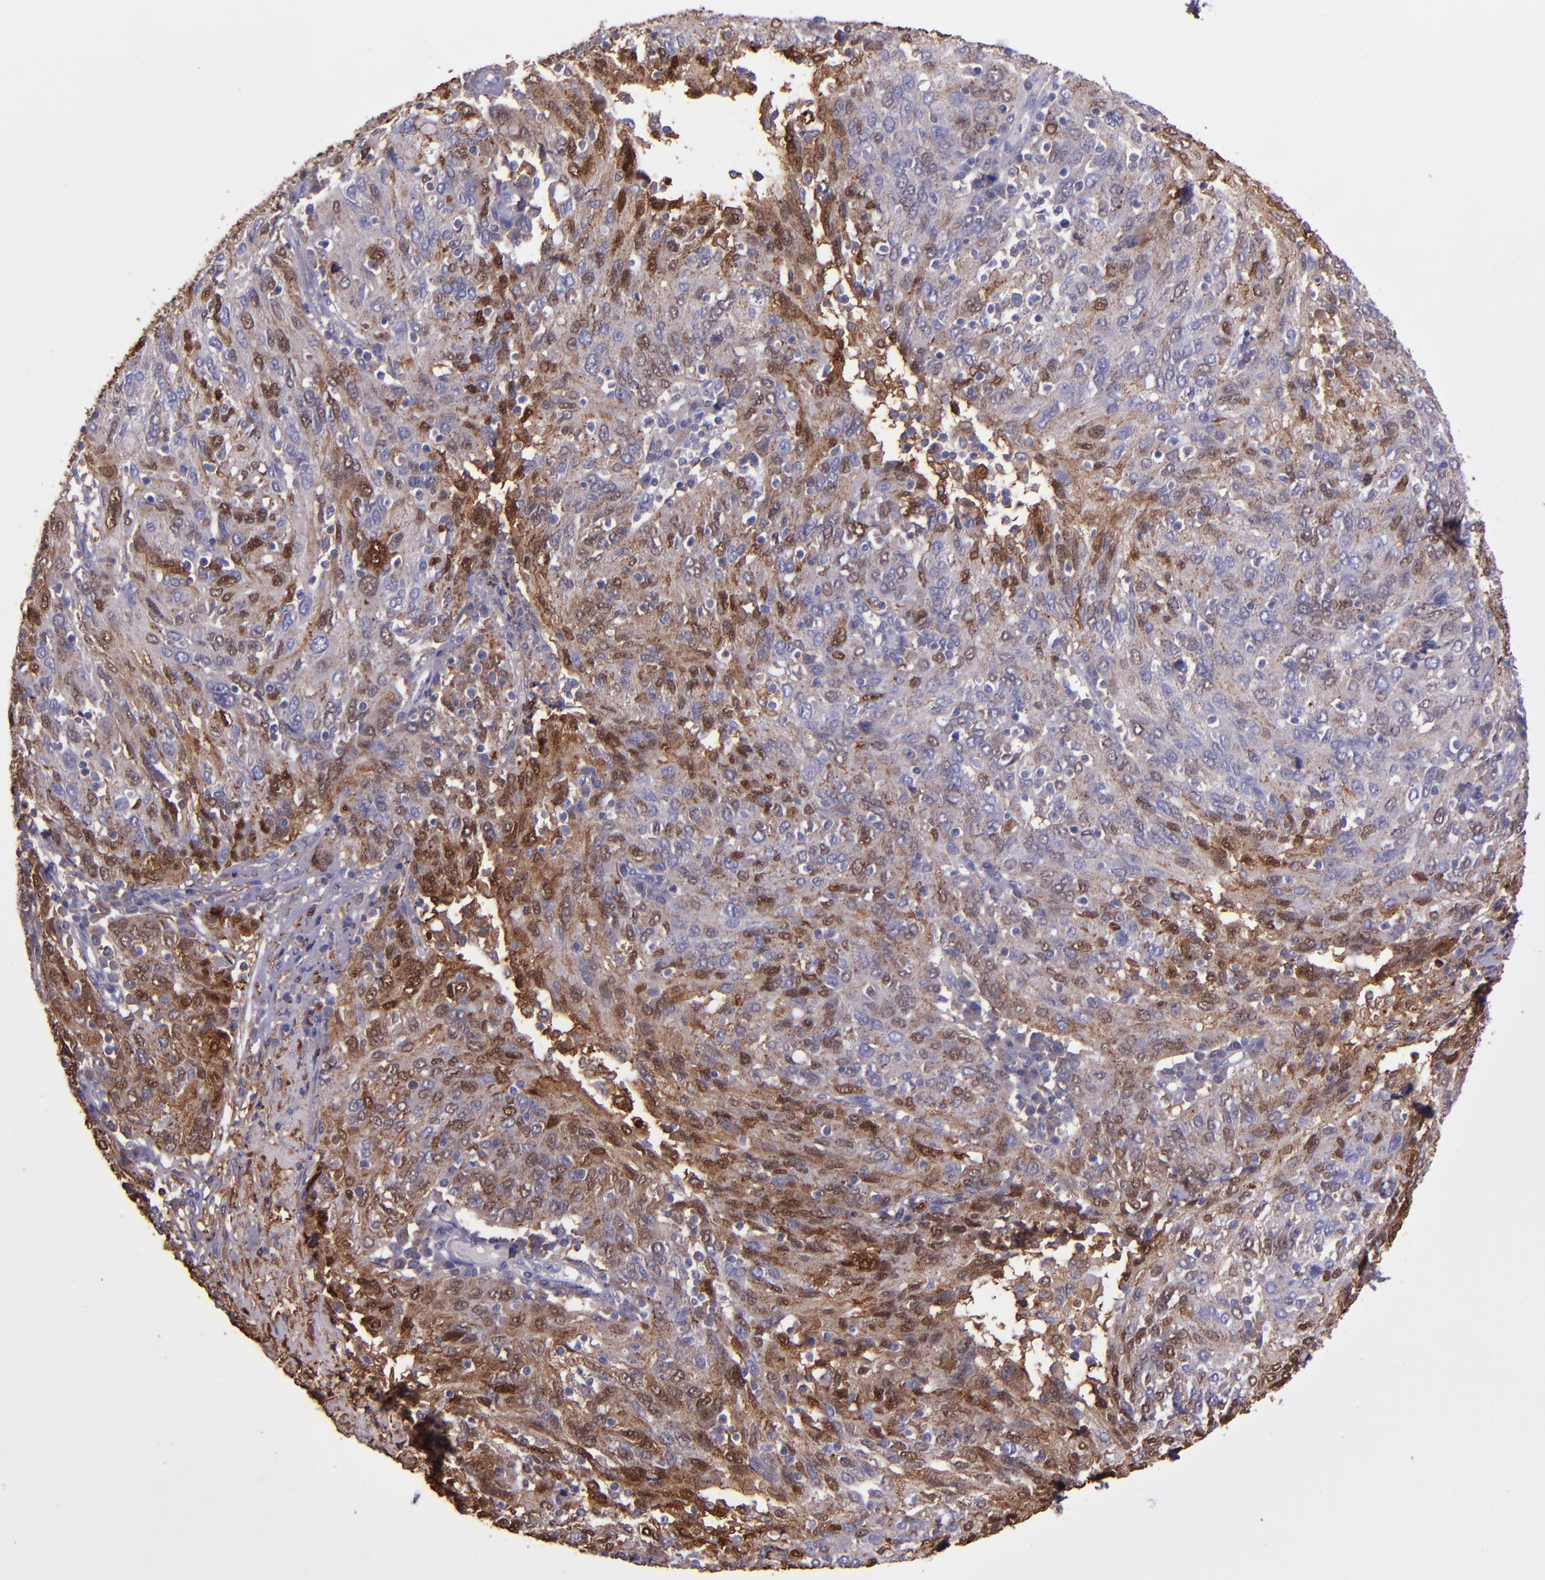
{"staining": {"intensity": "moderate", "quantity": ">75%", "location": "cytoplasmic/membranous,nuclear"}, "tissue": "ovarian cancer", "cell_type": "Tumor cells", "image_type": "cancer", "snomed": [{"axis": "morphology", "description": "Carcinoma, endometroid"}, {"axis": "topography", "description": "Ovary"}], "caption": "A high-resolution image shows immunohistochemistry staining of ovarian cancer, which demonstrates moderate cytoplasmic/membranous and nuclear positivity in approximately >75% of tumor cells.", "gene": "WASHC1", "patient": {"sex": "female", "age": 50}}